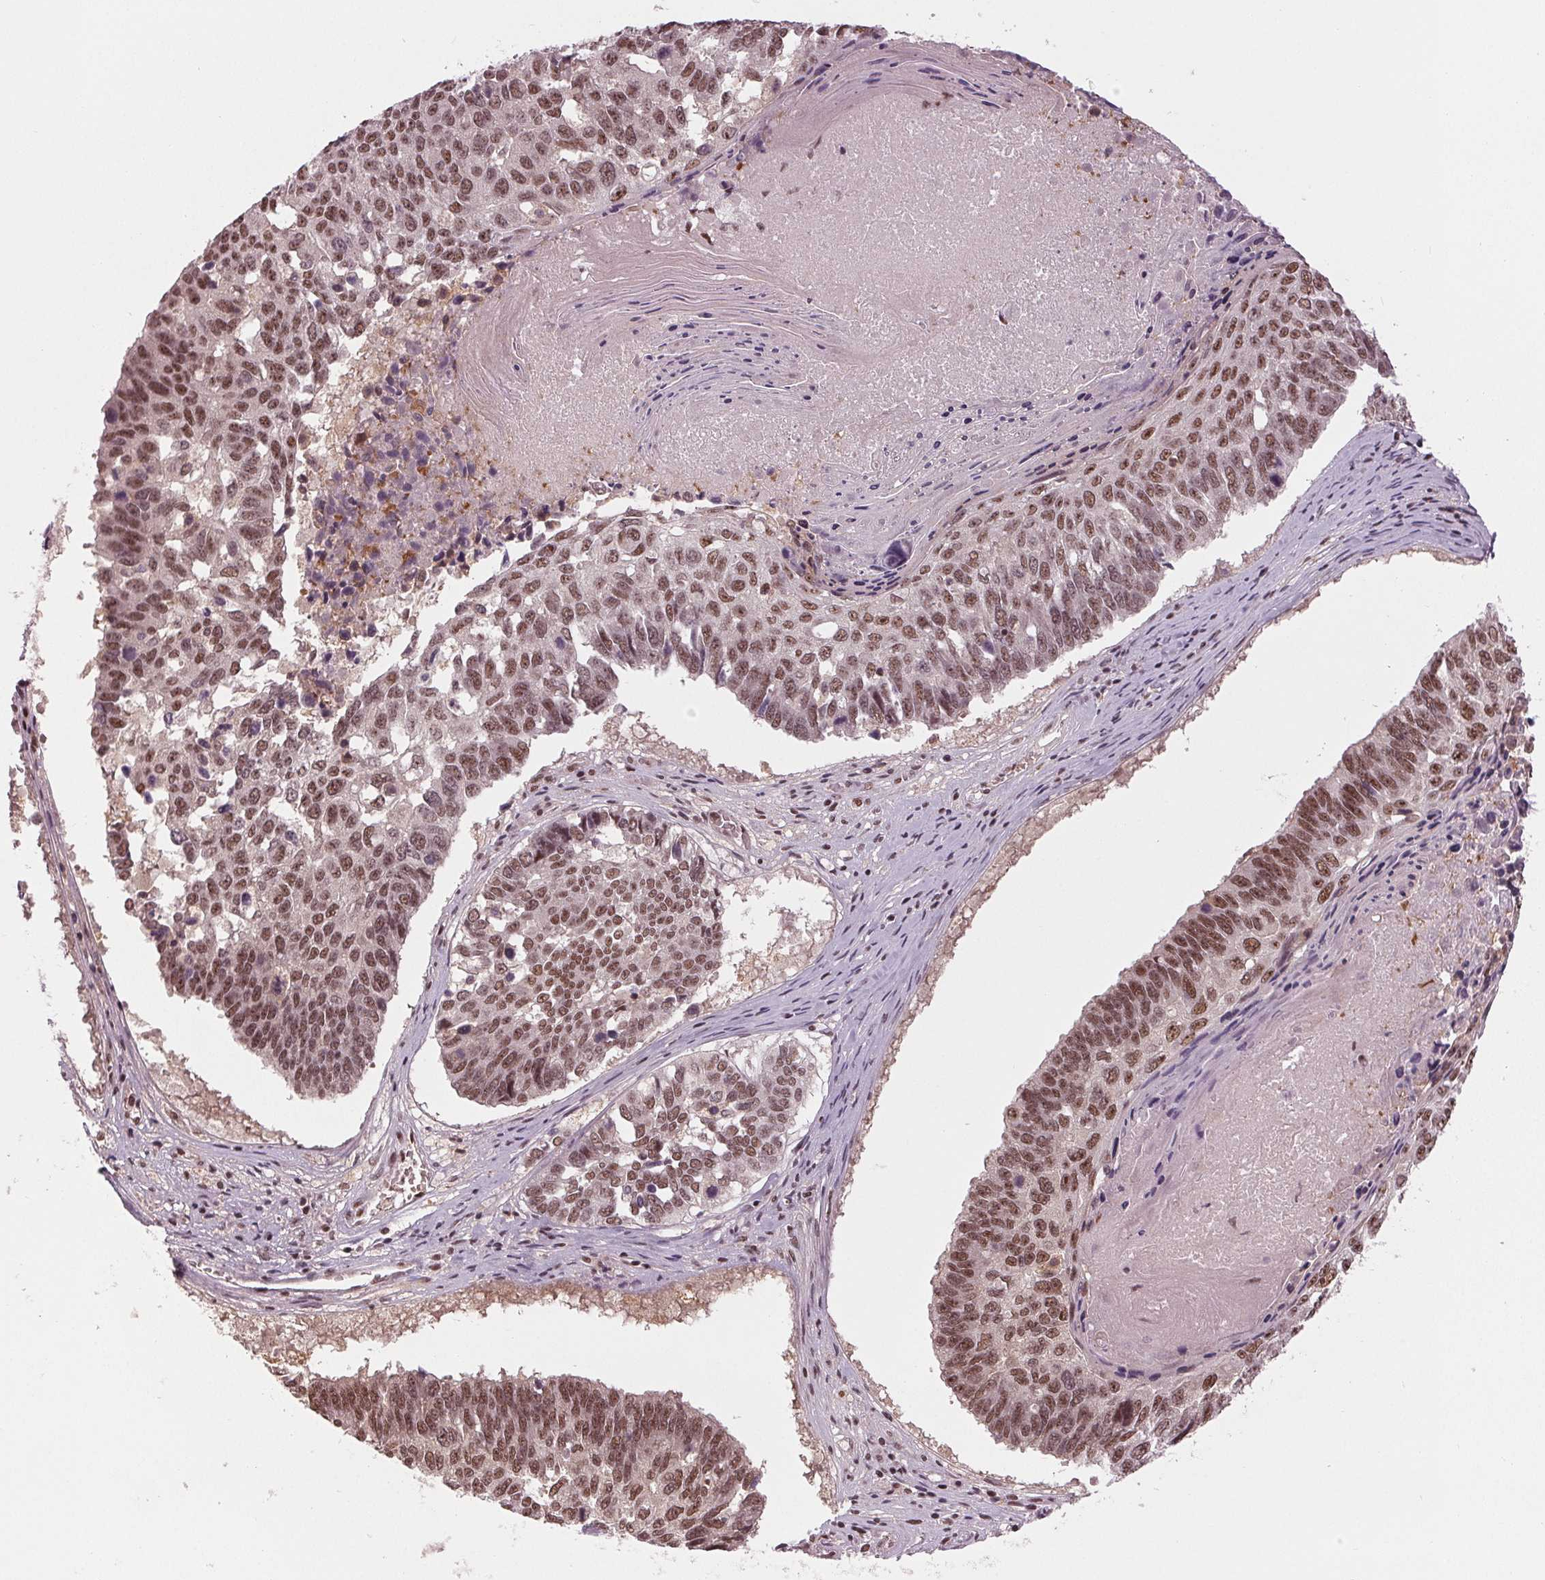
{"staining": {"intensity": "strong", "quantity": ">75%", "location": "nuclear"}, "tissue": "lung cancer", "cell_type": "Tumor cells", "image_type": "cancer", "snomed": [{"axis": "morphology", "description": "Squamous cell carcinoma, NOS"}, {"axis": "topography", "description": "Lung"}], "caption": "Approximately >75% of tumor cells in human squamous cell carcinoma (lung) demonstrate strong nuclear protein positivity as visualized by brown immunohistochemical staining.", "gene": "LSM2", "patient": {"sex": "male", "age": 73}}